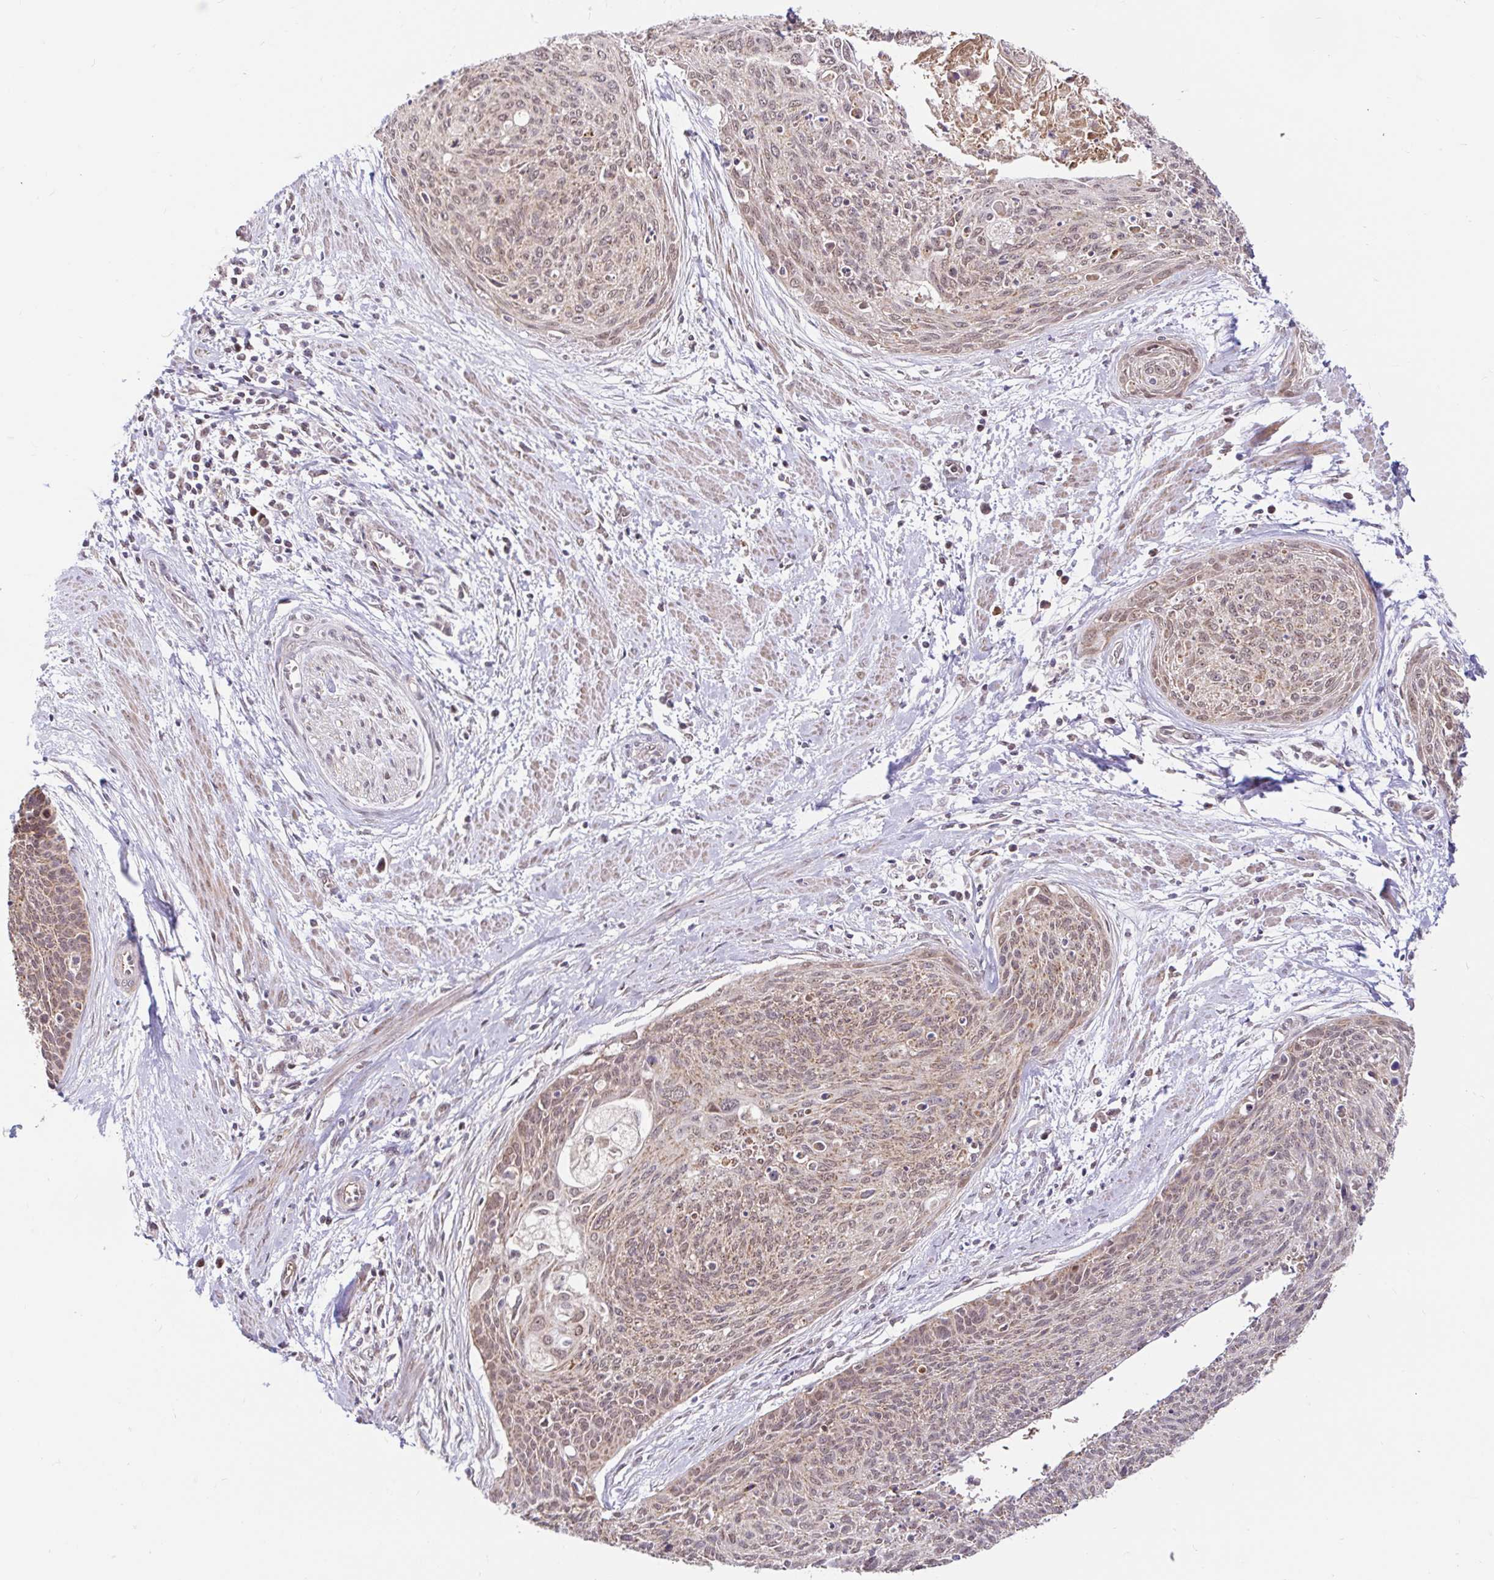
{"staining": {"intensity": "weak", "quantity": ">75%", "location": "cytoplasmic/membranous,nuclear"}, "tissue": "cervical cancer", "cell_type": "Tumor cells", "image_type": "cancer", "snomed": [{"axis": "morphology", "description": "Squamous cell carcinoma, NOS"}, {"axis": "topography", "description": "Cervix"}], "caption": "A brown stain highlights weak cytoplasmic/membranous and nuclear positivity of a protein in cervical cancer tumor cells. (DAB IHC with brightfield microscopy, high magnification).", "gene": "TIMM50", "patient": {"sex": "female", "age": 55}}